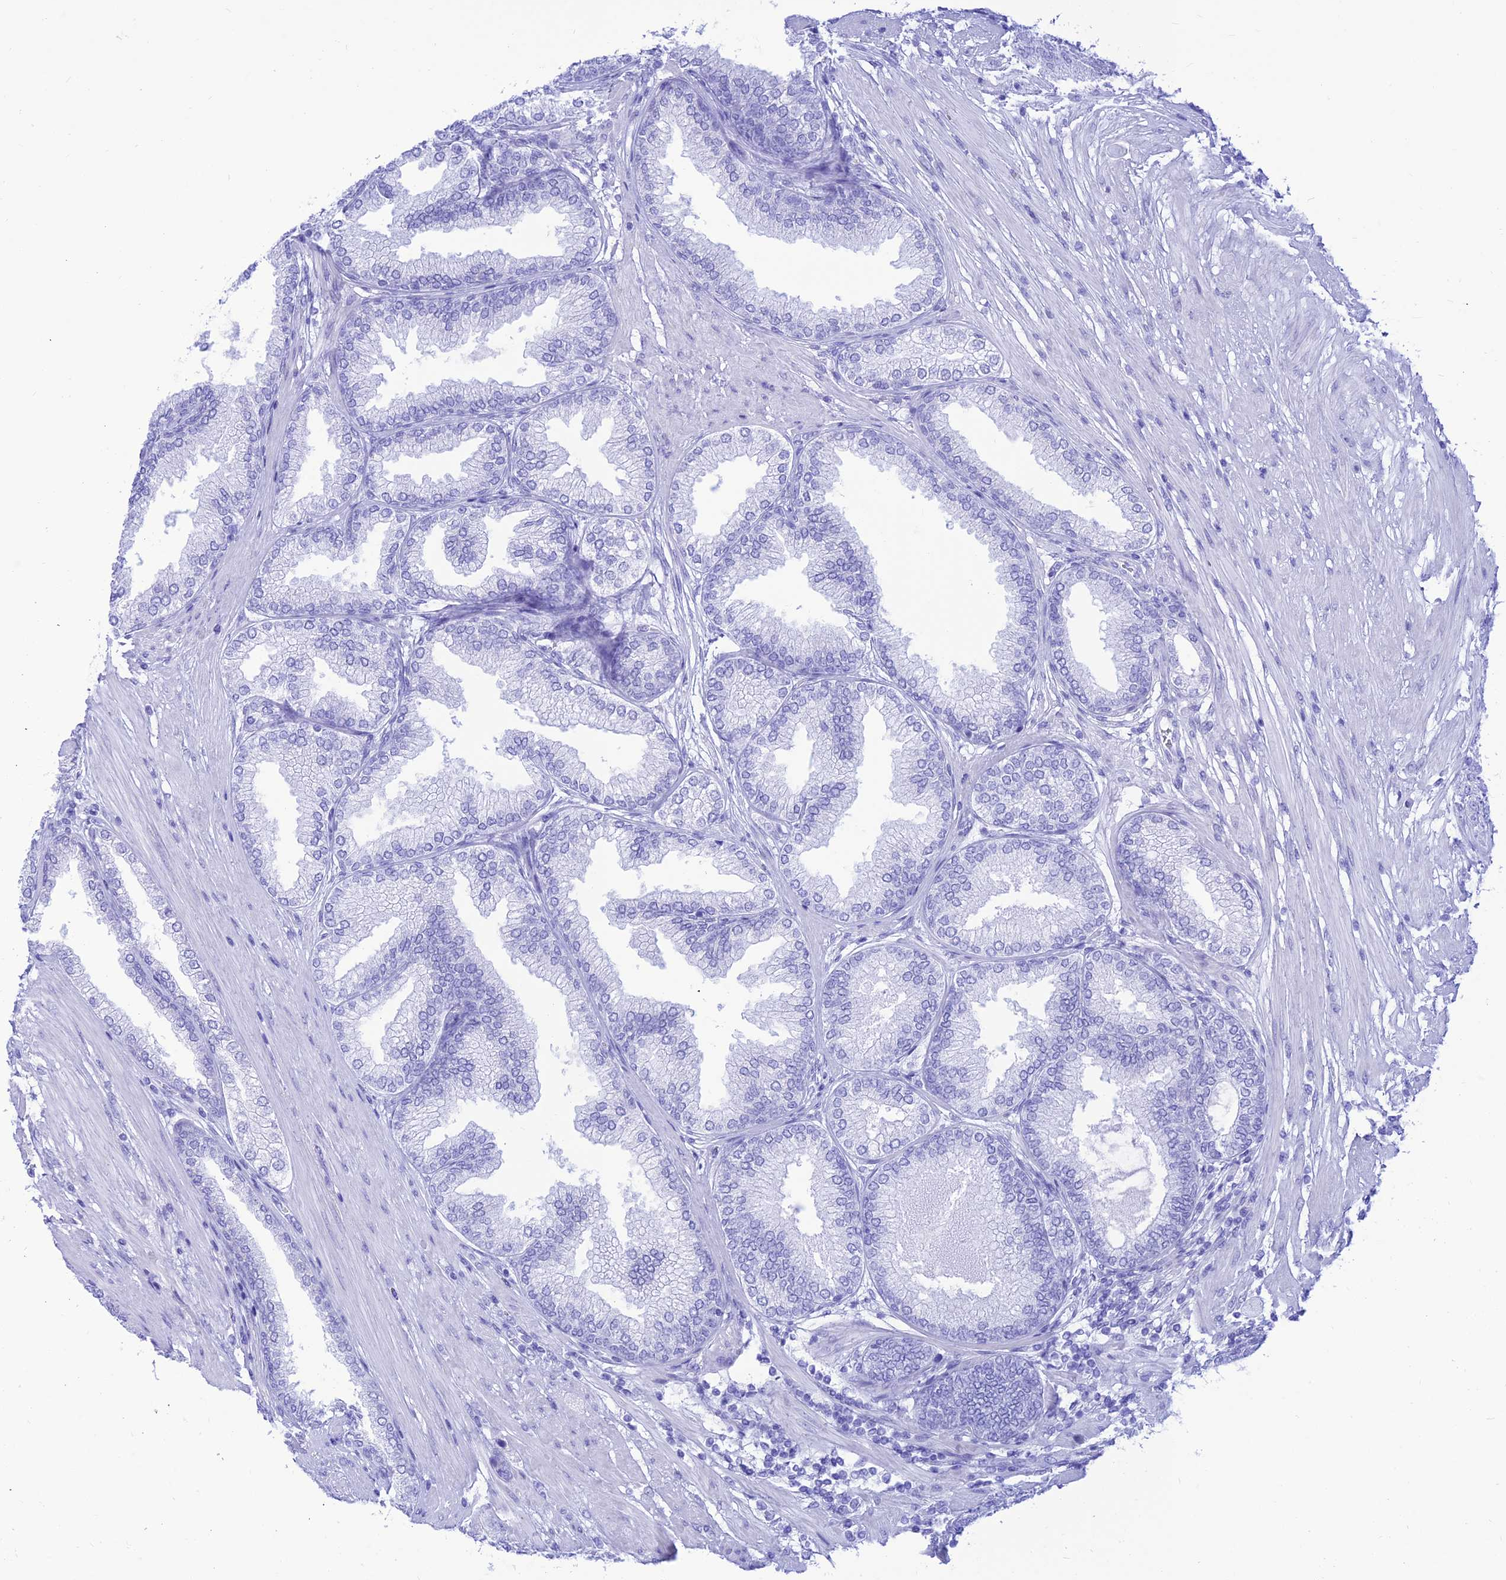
{"staining": {"intensity": "negative", "quantity": "none", "location": "none"}, "tissue": "prostate cancer", "cell_type": "Tumor cells", "image_type": "cancer", "snomed": [{"axis": "morphology", "description": "Adenocarcinoma, High grade"}, {"axis": "topography", "description": "Prostate"}], "caption": "Tumor cells show no significant protein expression in prostate high-grade adenocarcinoma. (Stains: DAB (3,3'-diaminobenzidine) immunohistochemistry with hematoxylin counter stain, Microscopy: brightfield microscopy at high magnification).", "gene": "PRNP", "patient": {"sex": "male", "age": 71}}